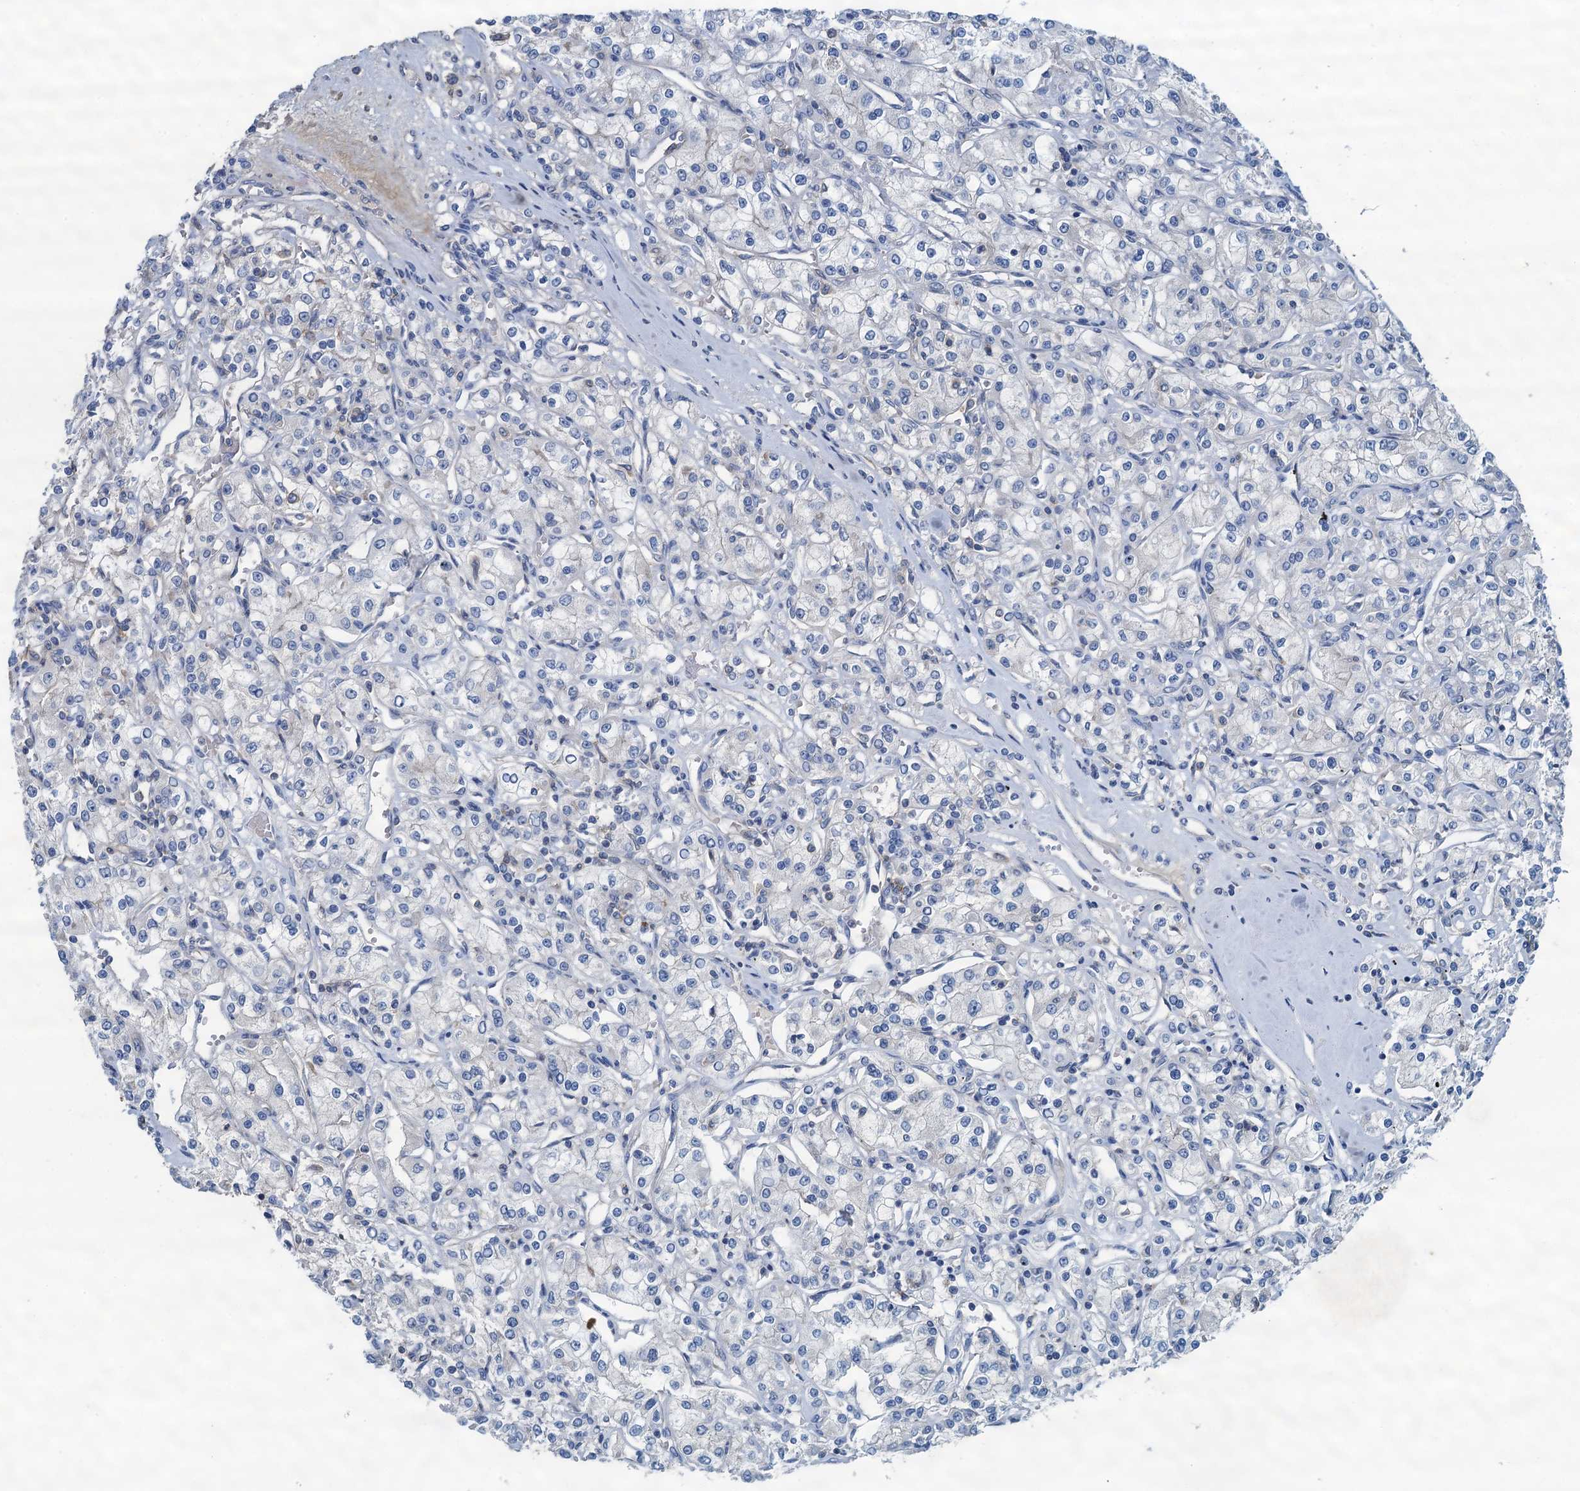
{"staining": {"intensity": "negative", "quantity": "none", "location": "none"}, "tissue": "renal cancer", "cell_type": "Tumor cells", "image_type": "cancer", "snomed": [{"axis": "morphology", "description": "Adenocarcinoma, NOS"}, {"axis": "topography", "description": "Kidney"}], "caption": "A histopathology image of renal adenocarcinoma stained for a protein reveals no brown staining in tumor cells. The staining is performed using DAB brown chromogen with nuclei counter-stained in using hematoxylin.", "gene": "THAP10", "patient": {"sex": "female", "age": 59}}